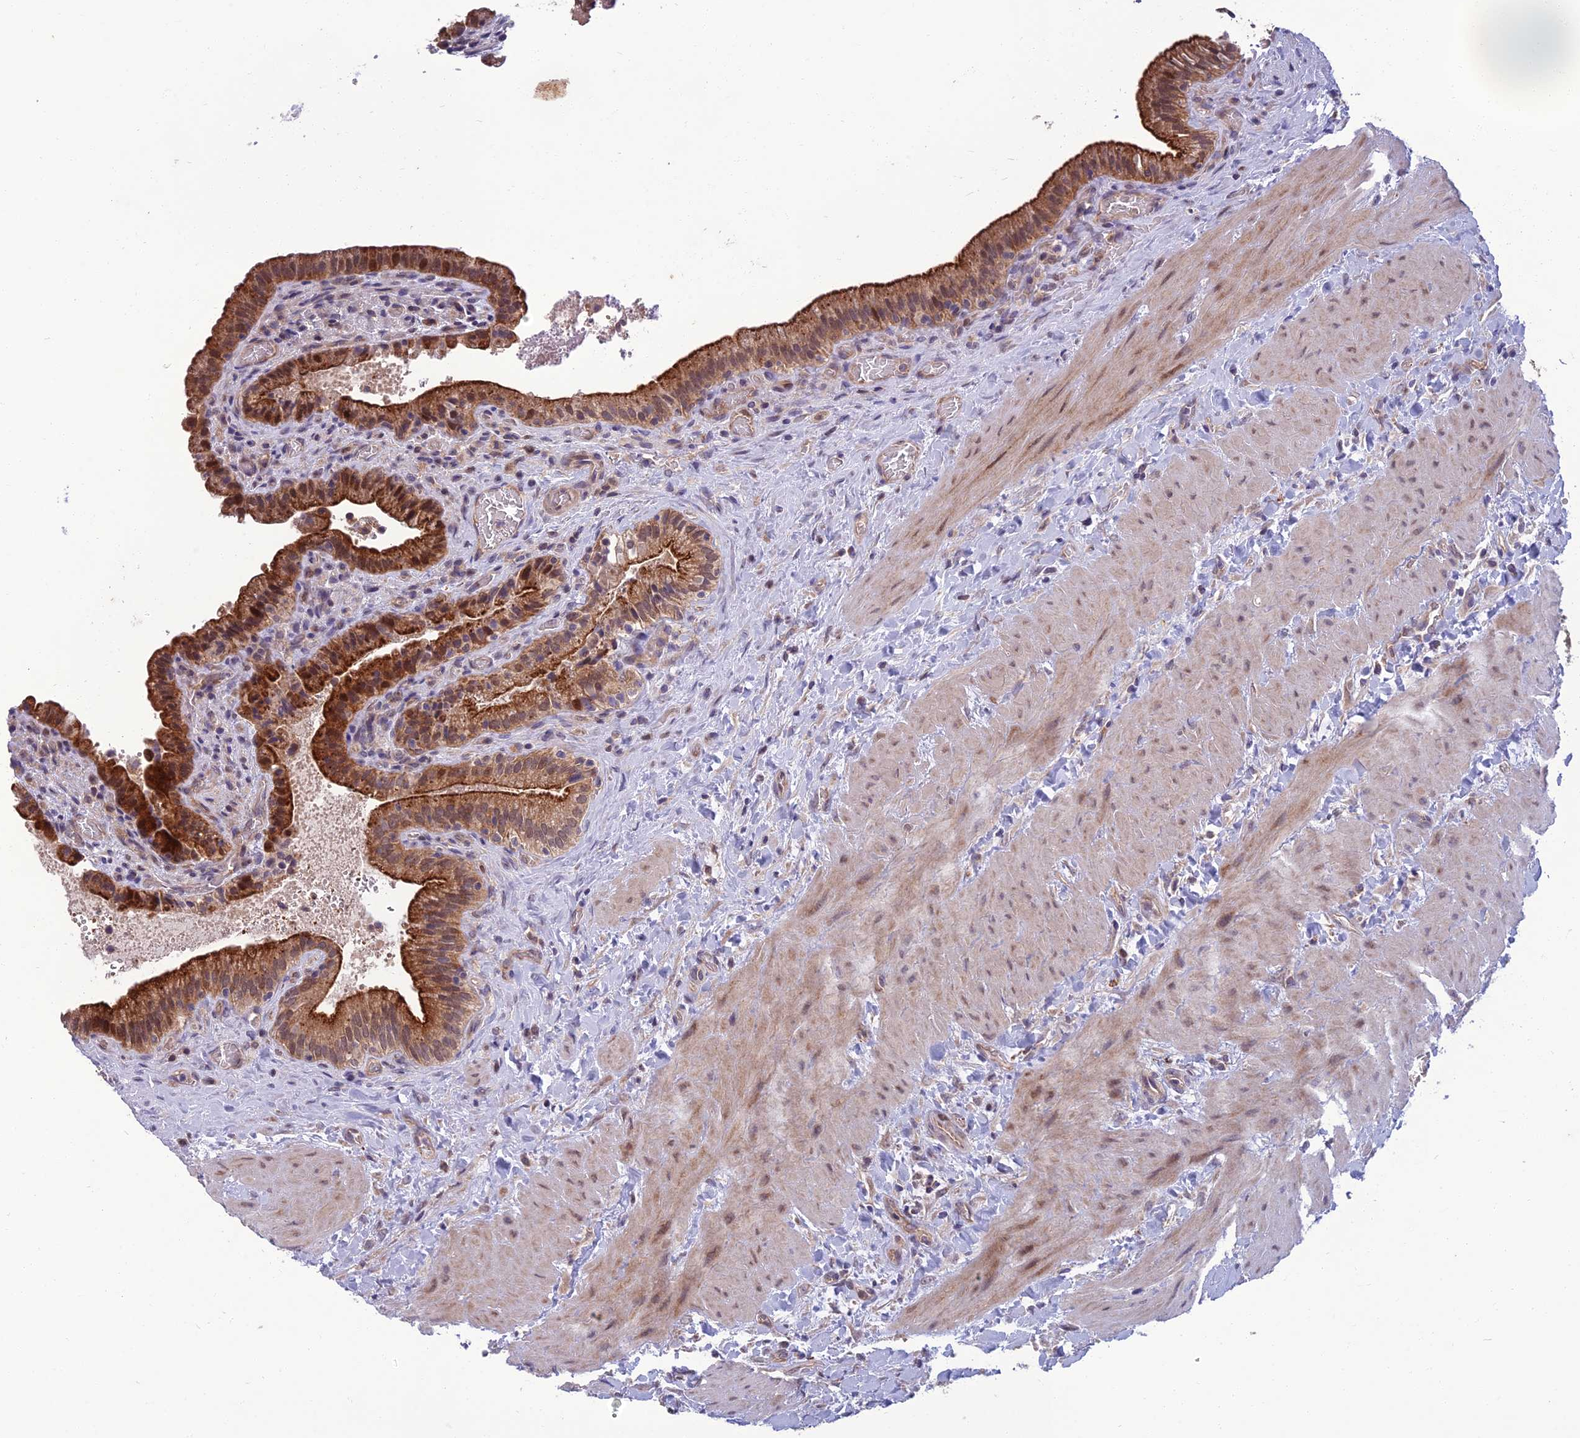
{"staining": {"intensity": "strong", "quantity": "25%-75%", "location": "cytoplasmic/membranous,nuclear"}, "tissue": "gallbladder", "cell_type": "Glandular cells", "image_type": "normal", "snomed": [{"axis": "morphology", "description": "Normal tissue, NOS"}, {"axis": "topography", "description": "Gallbladder"}], "caption": "IHC image of unremarkable gallbladder stained for a protein (brown), which demonstrates high levels of strong cytoplasmic/membranous,nuclear positivity in approximately 25%-75% of glandular cells.", "gene": "GIPC1", "patient": {"sex": "male", "age": 24}}